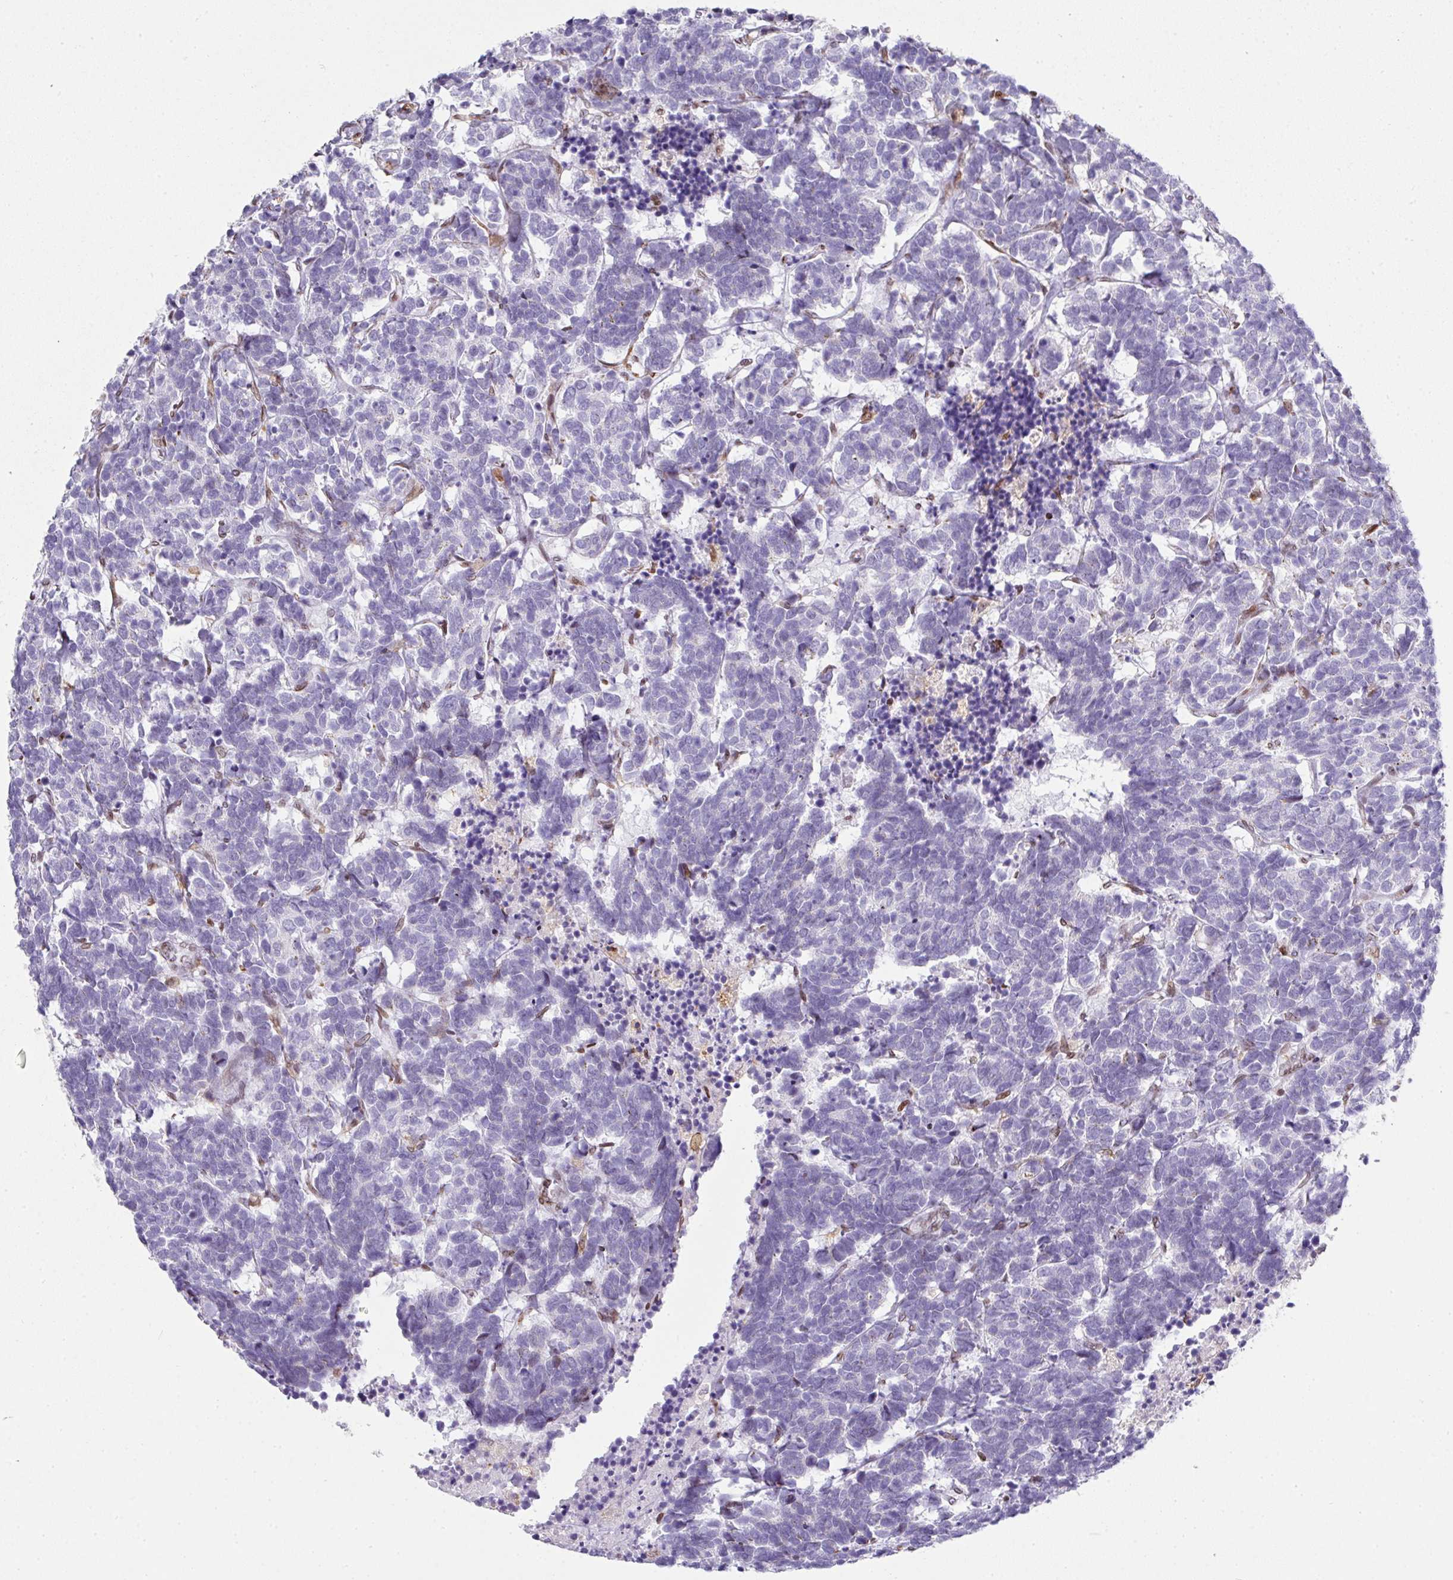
{"staining": {"intensity": "negative", "quantity": "none", "location": "none"}, "tissue": "carcinoid", "cell_type": "Tumor cells", "image_type": "cancer", "snomed": [{"axis": "morphology", "description": "Carcinoma, NOS"}, {"axis": "morphology", "description": "Carcinoid, malignant, NOS"}, {"axis": "topography", "description": "Urinary bladder"}], "caption": "Immunohistochemistry (IHC) photomicrograph of carcinoid stained for a protein (brown), which displays no positivity in tumor cells. The staining is performed using DAB brown chromogen with nuclei counter-stained in using hematoxylin.", "gene": "PLK1", "patient": {"sex": "male", "age": 57}}